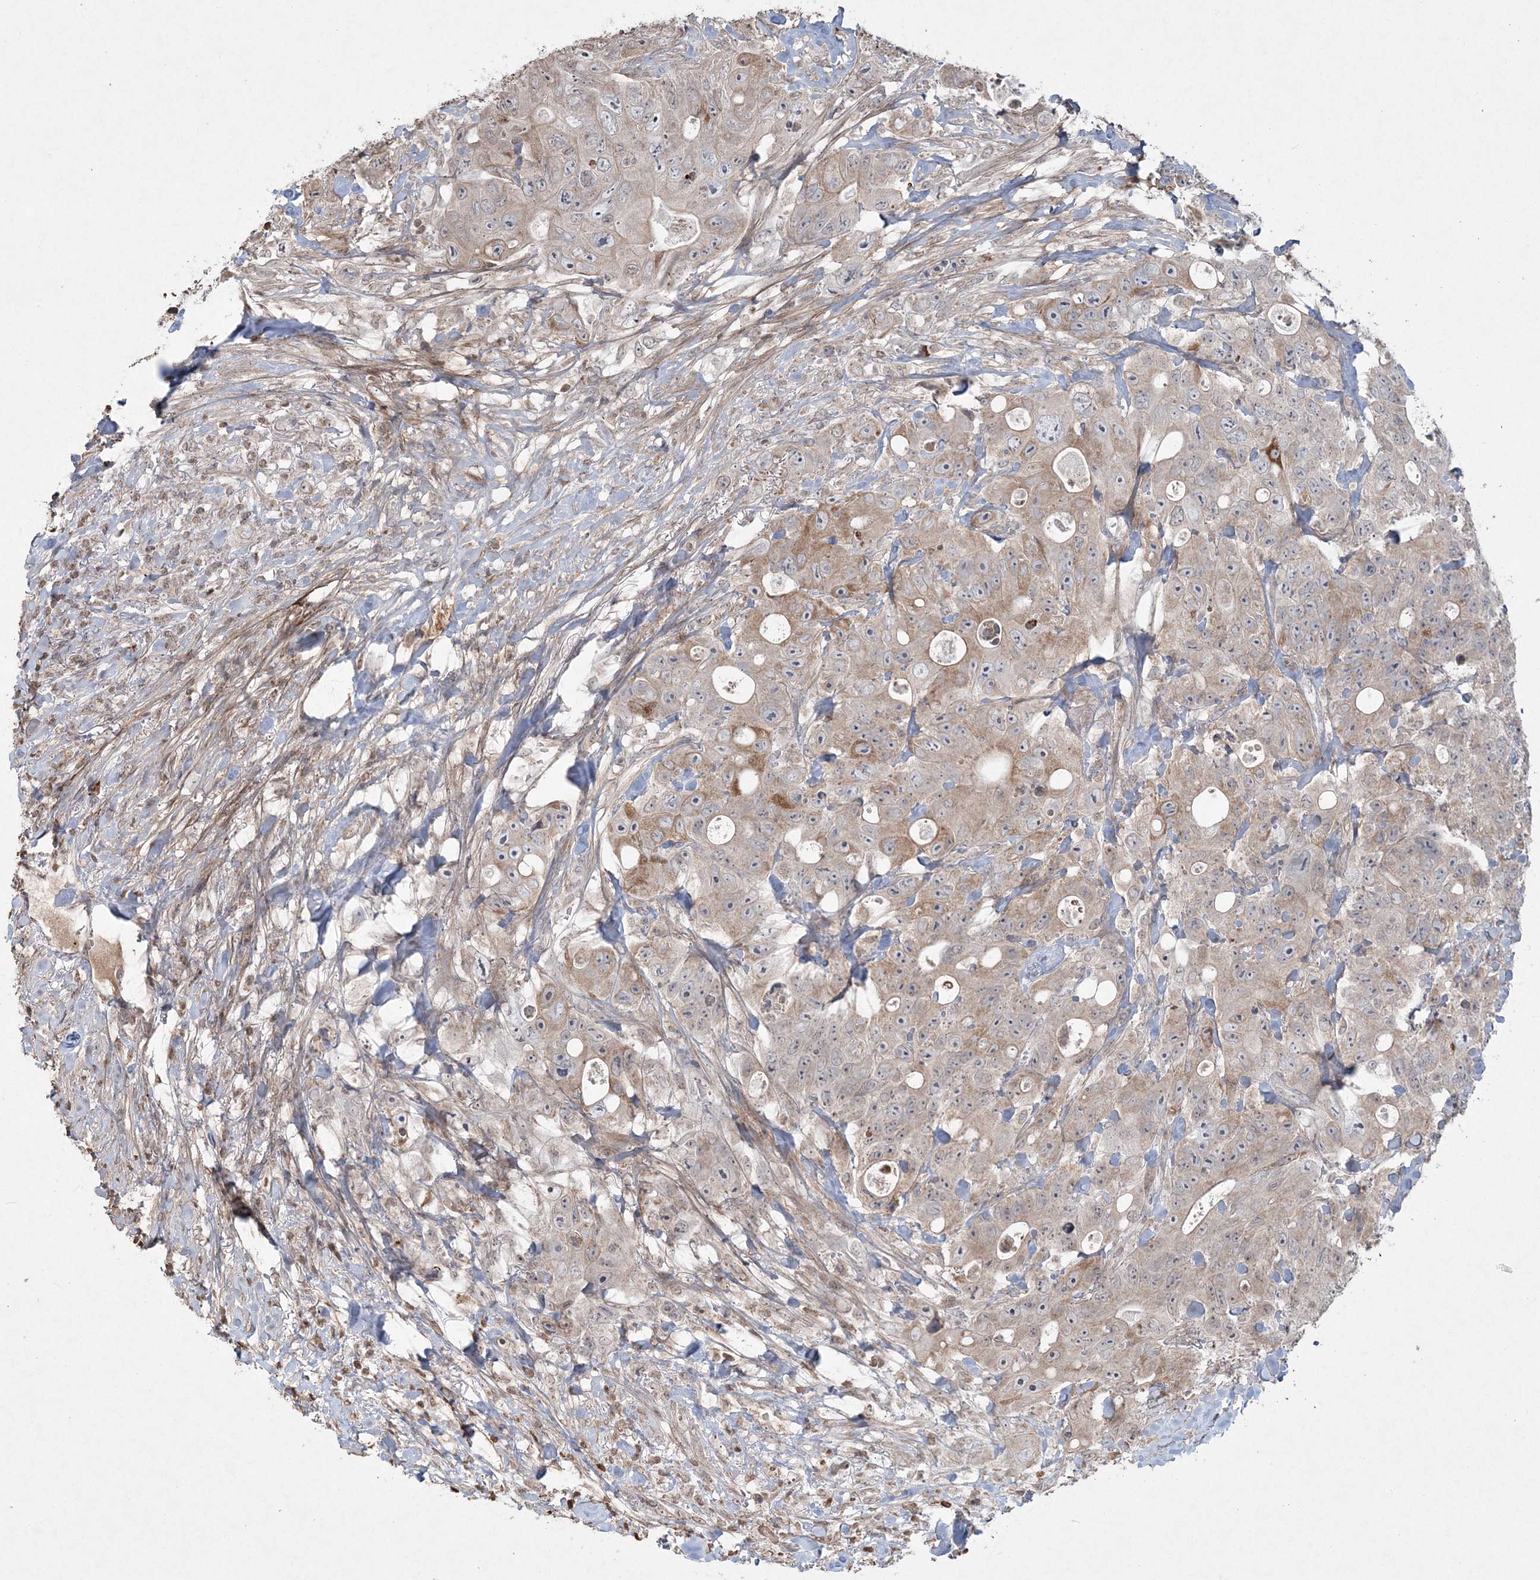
{"staining": {"intensity": "moderate", "quantity": "25%-75%", "location": "cytoplasmic/membranous"}, "tissue": "colorectal cancer", "cell_type": "Tumor cells", "image_type": "cancer", "snomed": [{"axis": "morphology", "description": "Adenocarcinoma, NOS"}, {"axis": "topography", "description": "Colon"}], "caption": "Adenocarcinoma (colorectal) stained with immunohistochemistry reveals moderate cytoplasmic/membranous expression in about 25%-75% of tumor cells.", "gene": "TTC7A", "patient": {"sex": "female", "age": 46}}